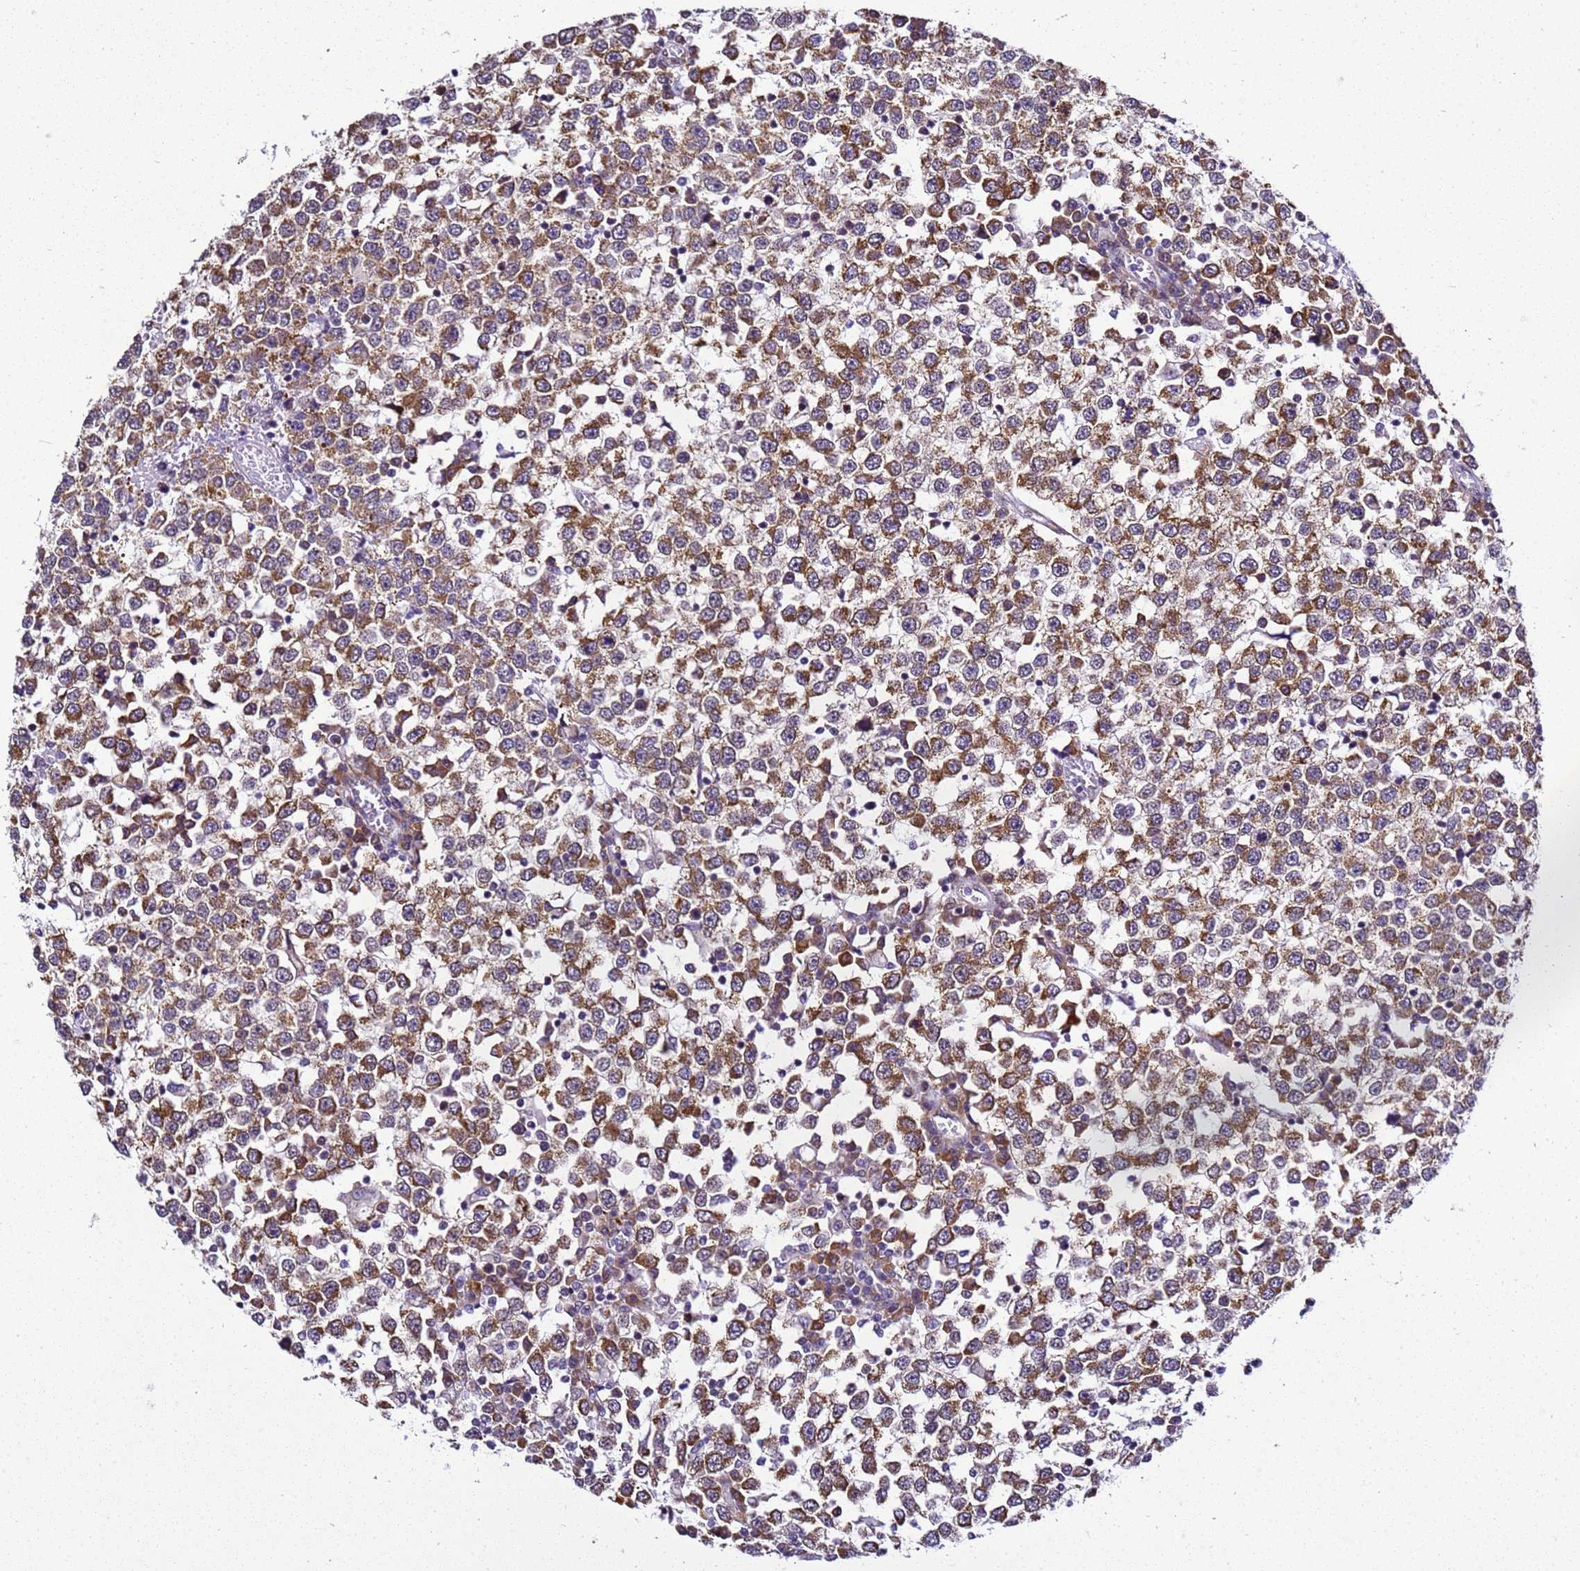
{"staining": {"intensity": "moderate", "quantity": ">75%", "location": "cytoplasmic/membranous"}, "tissue": "testis cancer", "cell_type": "Tumor cells", "image_type": "cancer", "snomed": [{"axis": "morphology", "description": "Seminoma, NOS"}, {"axis": "topography", "description": "Testis"}], "caption": "Immunohistochemical staining of testis cancer (seminoma) shows medium levels of moderate cytoplasmic/membranous expression in approximately >75% of tumor cells. The staining is performed using DAB (3,3'-diaminobenzidine) brown chromogen to label protein expression. The nuclei are counter-stained blue using hematoxylin.", "gene": "SMN1", "patient": {"sex": "male", "age": 65}}